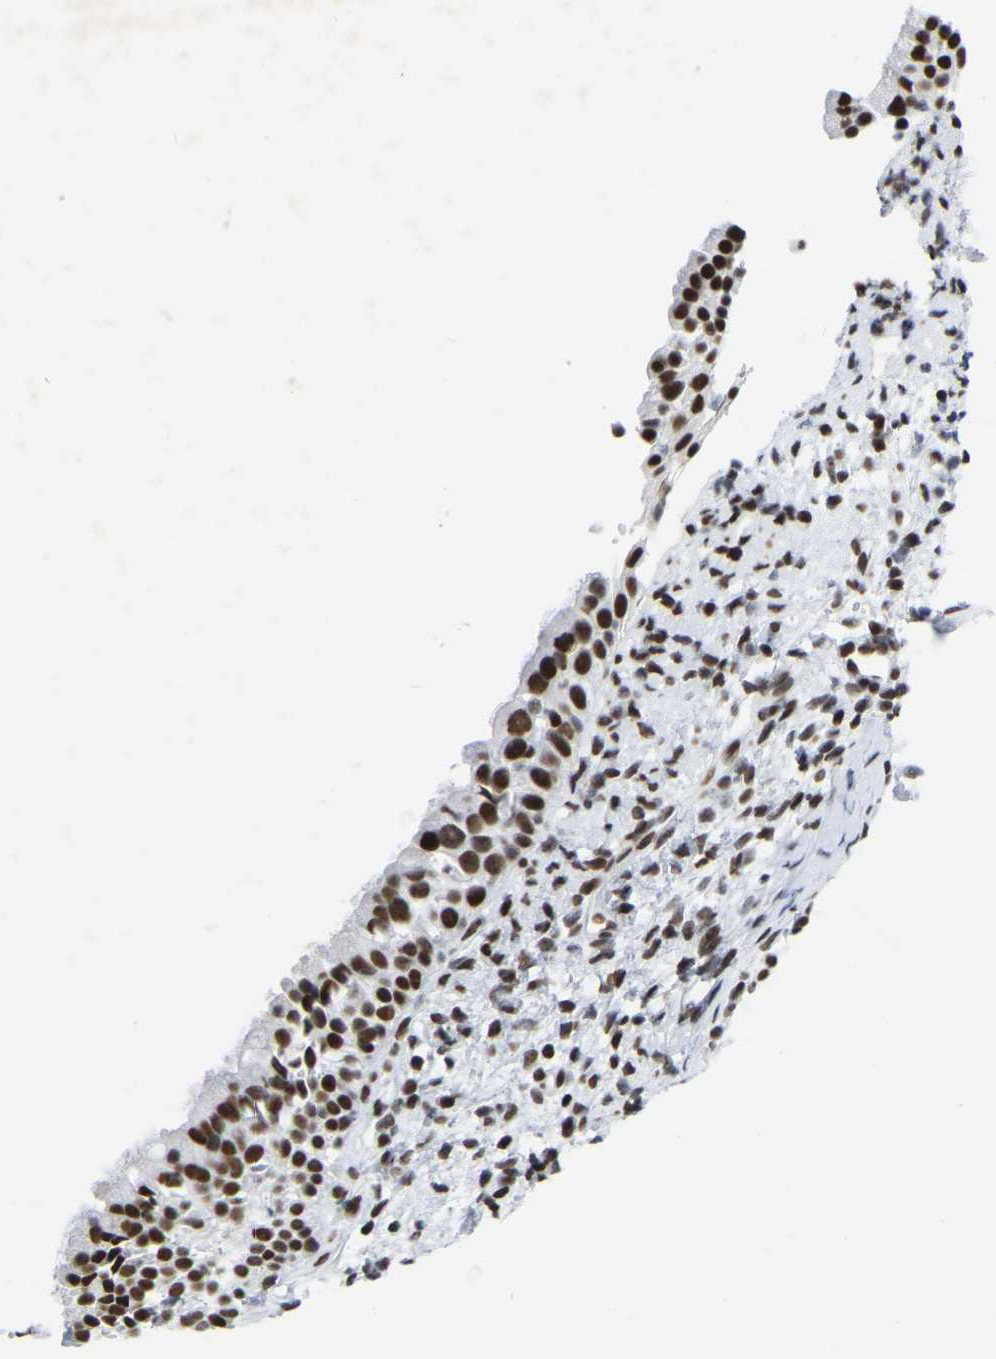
{"staining": {"intensity": "strong", "quantity": ">75%", "location": "nuclear"}, "tissue": "nasopharynx", "cell_type": "Respiratory epithelial cells", "image_type": "normal", "snomed": [{"axis": "morphology", "description": "Normal tissue, NOS"}, {"axis": "topography", "description": "Nasopharynx"}], "caption": "Protein analysis of normal nasopharynx reveals strong nuclear staining in approximately >75% of respiratory epithelial cells.", "gene": "PRCC", "patient": {"sex": "male", "age": 22}}